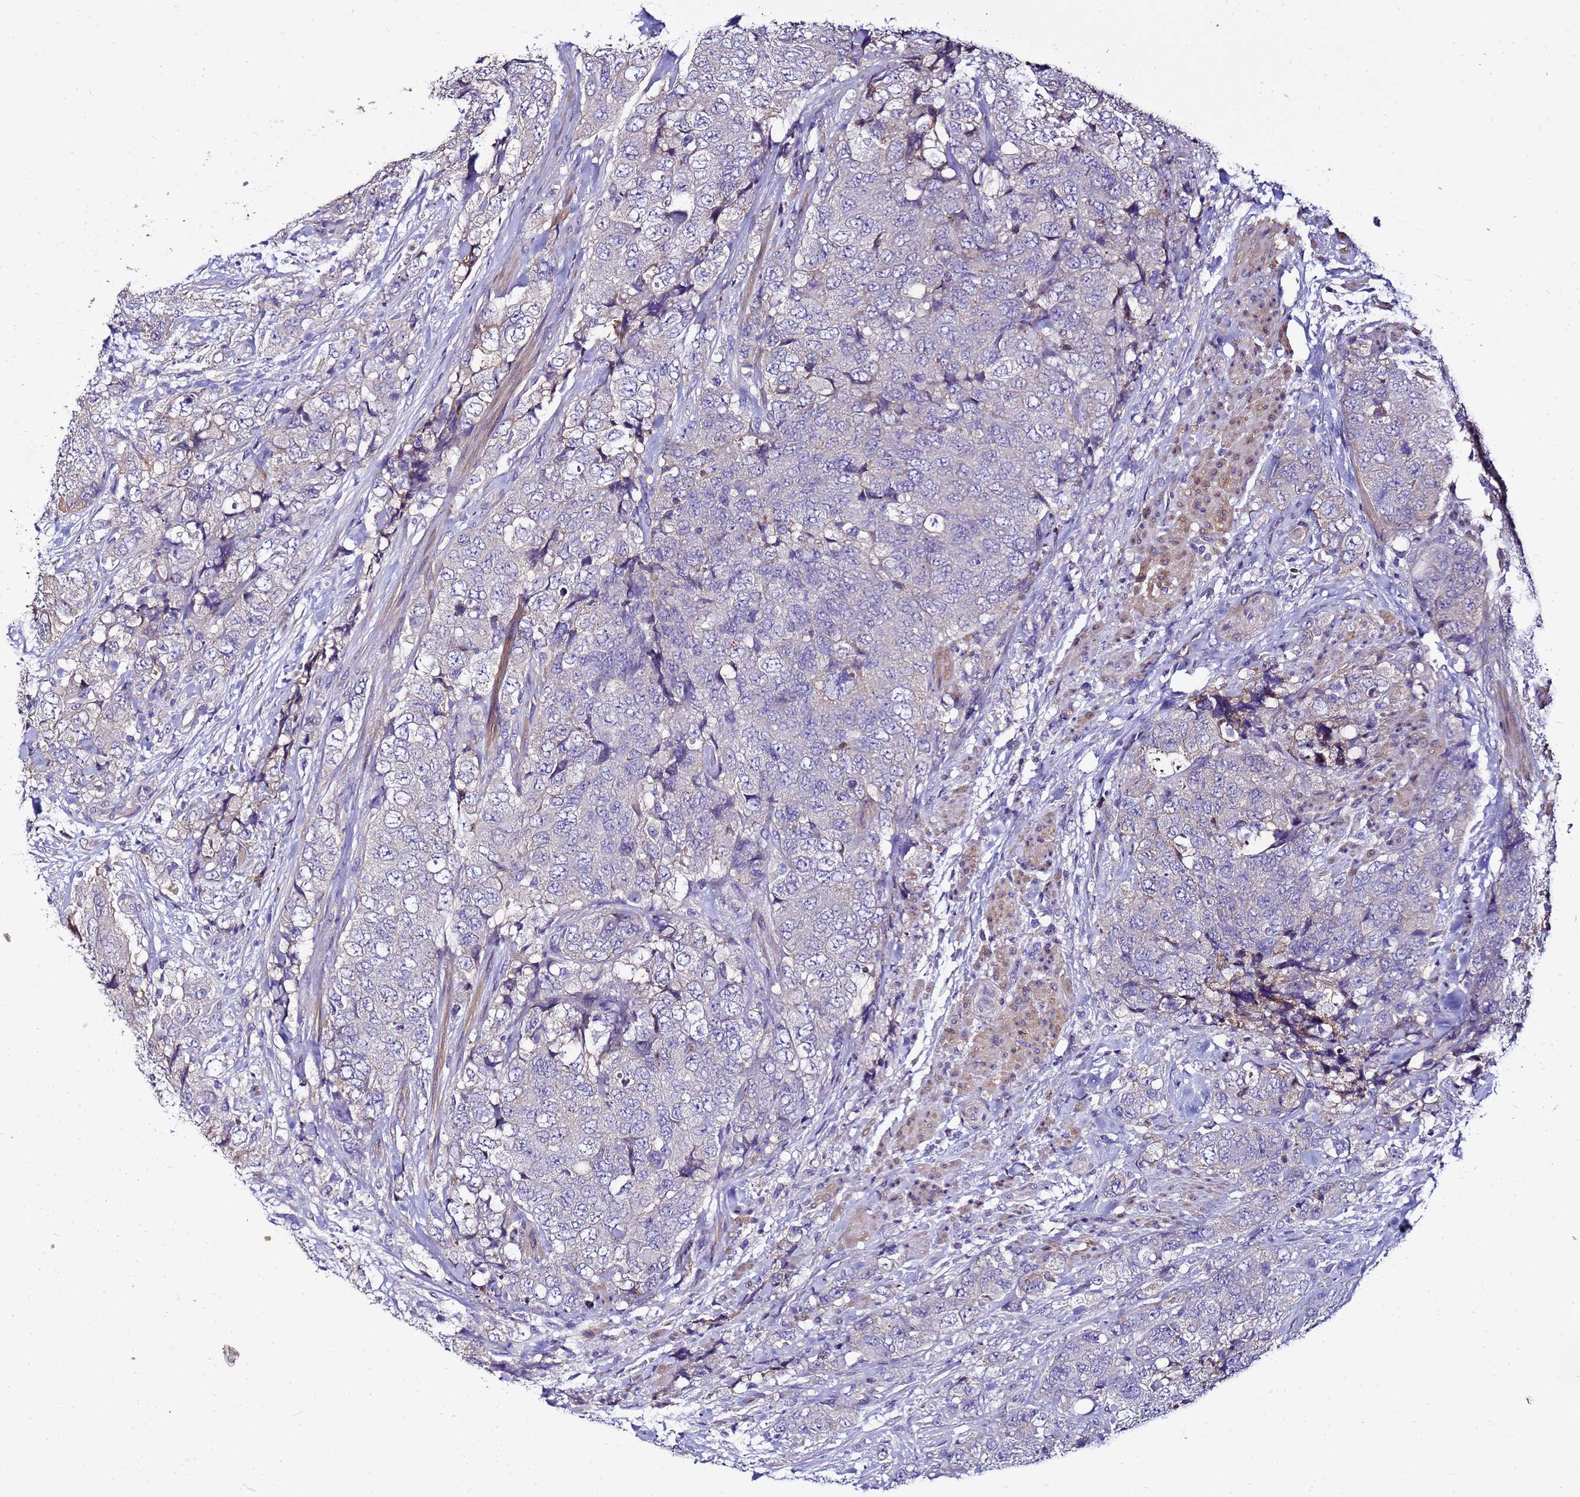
{"staining": {"intensity": "negative", "quantity": "none", "location": "none"}, "tissue": "urothelial cancer", "cell_type": "Tumor cells", "image_type": "cancer", "snomed": [{"axis": "morphology", "description": "Urothelial carcinoma, High grade"}, {"axis": "topography", "description": "Urinary bladder"}], "caption": "The image reveals no staining of tumor cells in urothelial carcinoma (high-grade).", "gene": "FAM166B", "patient": {"sex": "female", "age": 78}}